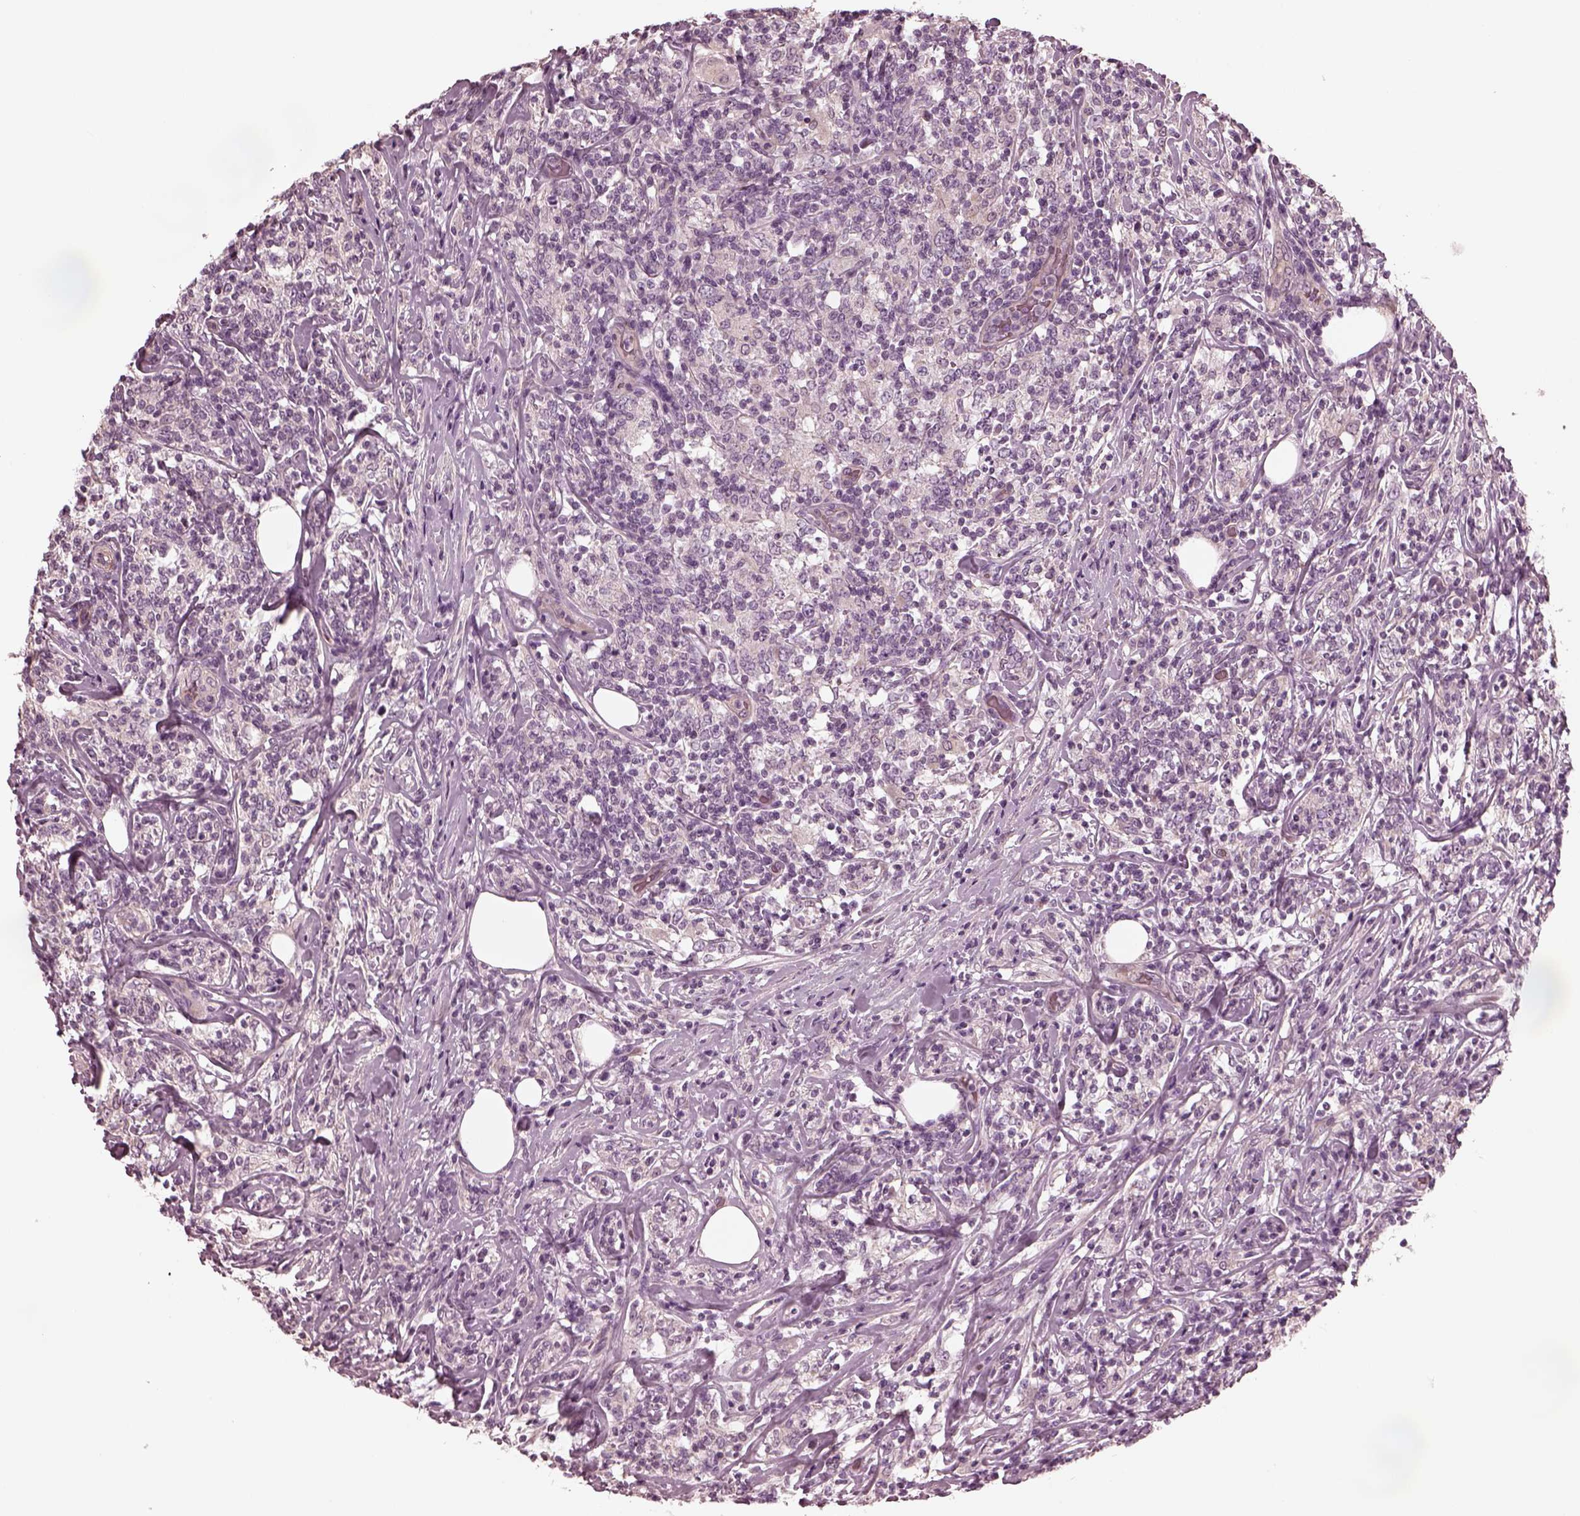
{"staining": {"intensity": "negative", "quantity": "none", "location": "none"}, "tissue": "lymphoma", "cell_type": "Tumor cells", "image_type": "cancer", "snomed": [{"axis": "morphology", "description": "Malignant lymphoma, non-Hodgkin's type, High grade"}, {"axis": "topography", "description": "Lymph node"}], "caption": "A histopathology image of high-grade malignant lymphoma, non-Hodgkin's type stained for a protein shows no brown staining in tumor cells.", "gene": "KIF6", "patient": {"sex": "female", "age": 84}}